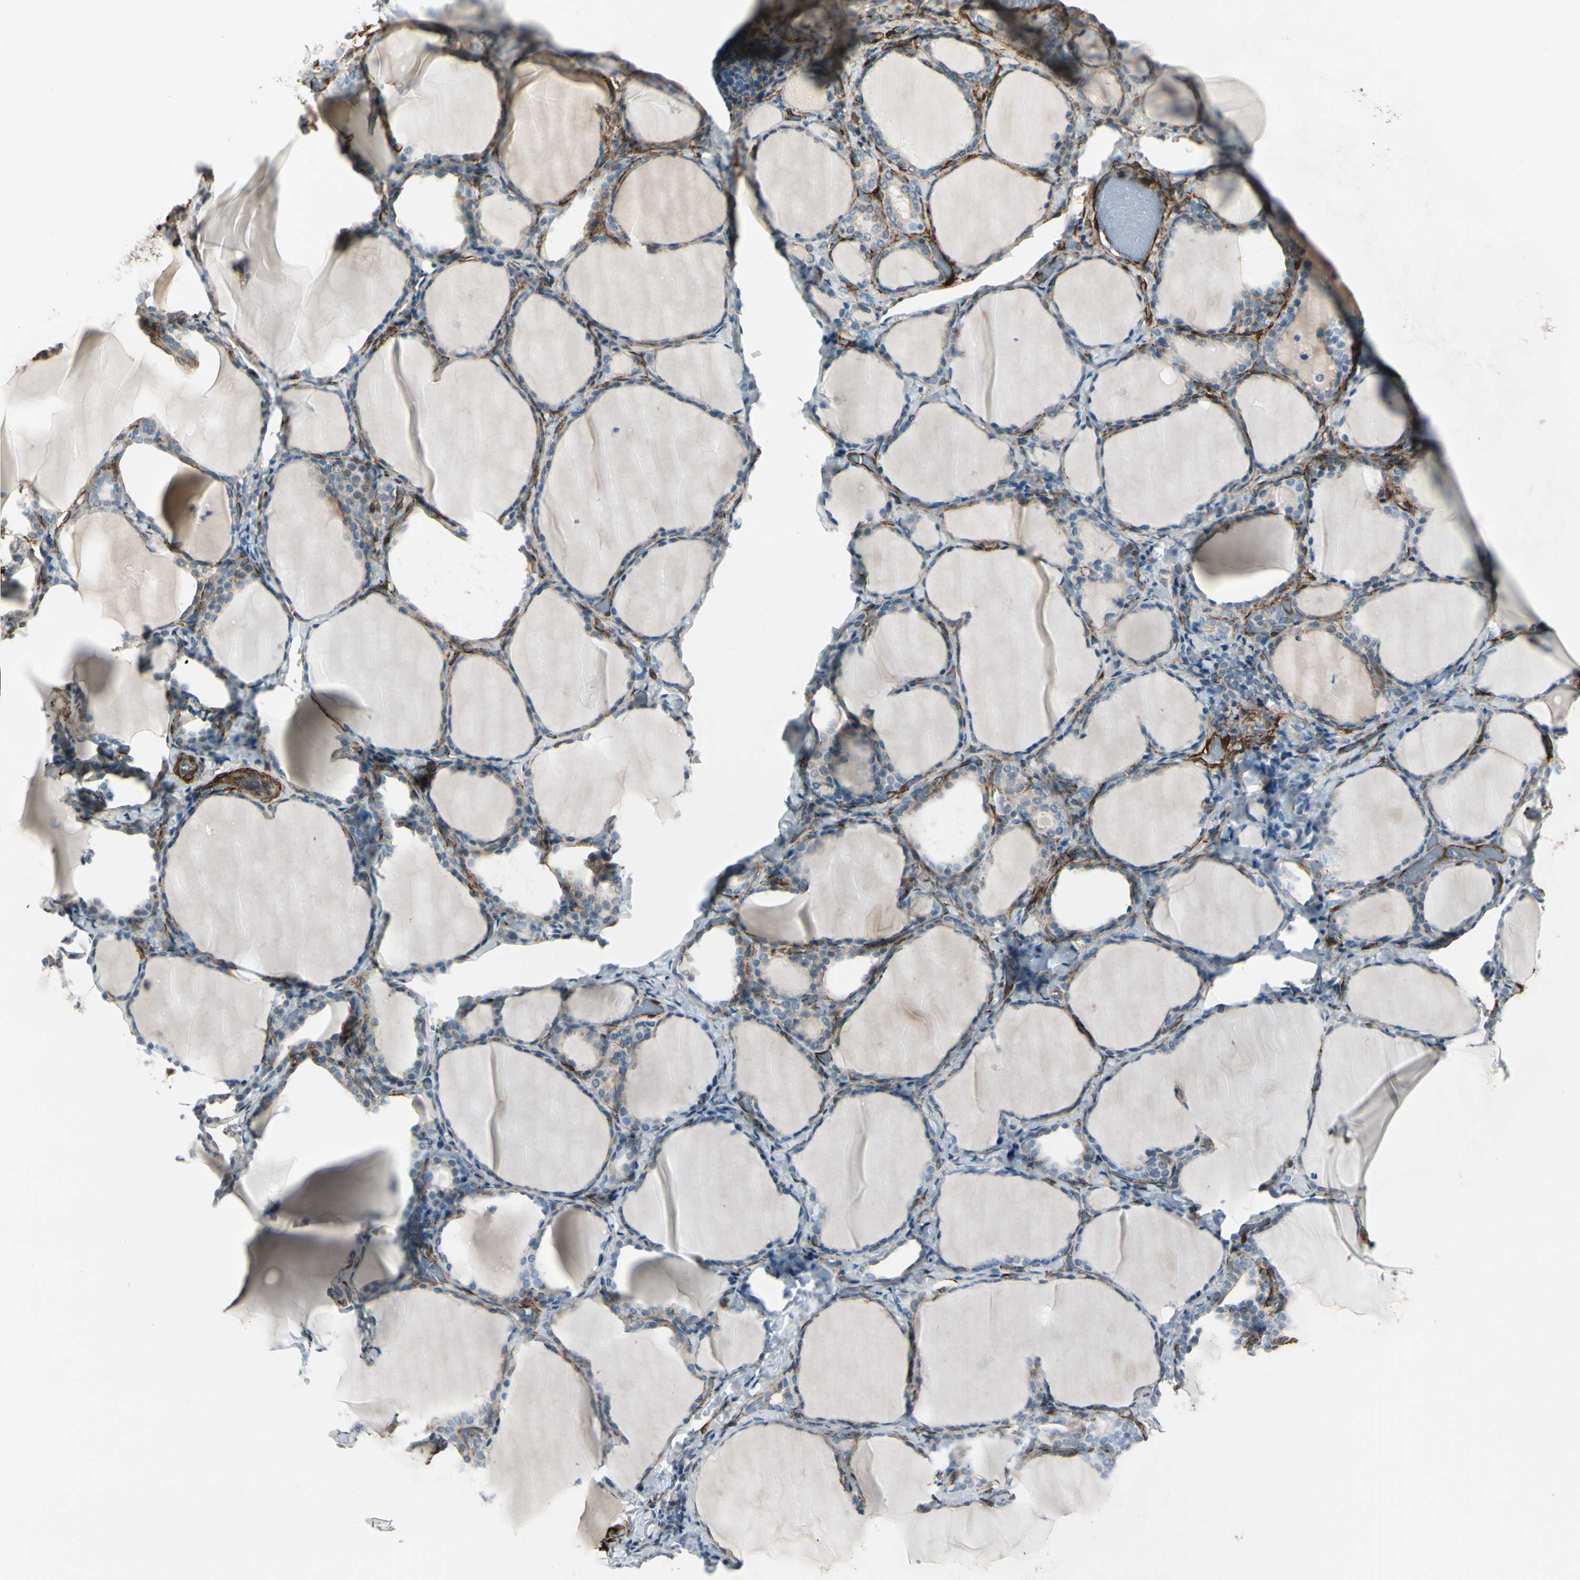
{"staining": {"intensity": "negative", "quantity": "none", "location": "none"}, "tissue": "thyroid gland", "cell_type": "Glandular cells", "image_type": "normal", "snomed": [{"axis": "morphology", "description": "Normal tissue, NOS"}, {"axis": "morphology", "description": "Papillary adenocarcinoma, NOS"}, {"axis": "topography", "description": "Thyroid gland"}], "caption": "Benign thyroid gland was stained to show a protein in brown. There is no significant positivity in glandular cells. Brightfield microscopy of immunohistochemistry (IHC) stained with DAB (brown) and hematoxylin (blue), captured at high magnification.", "gene": "CALD1", "patient": {"sex": "female", "age": 30}}